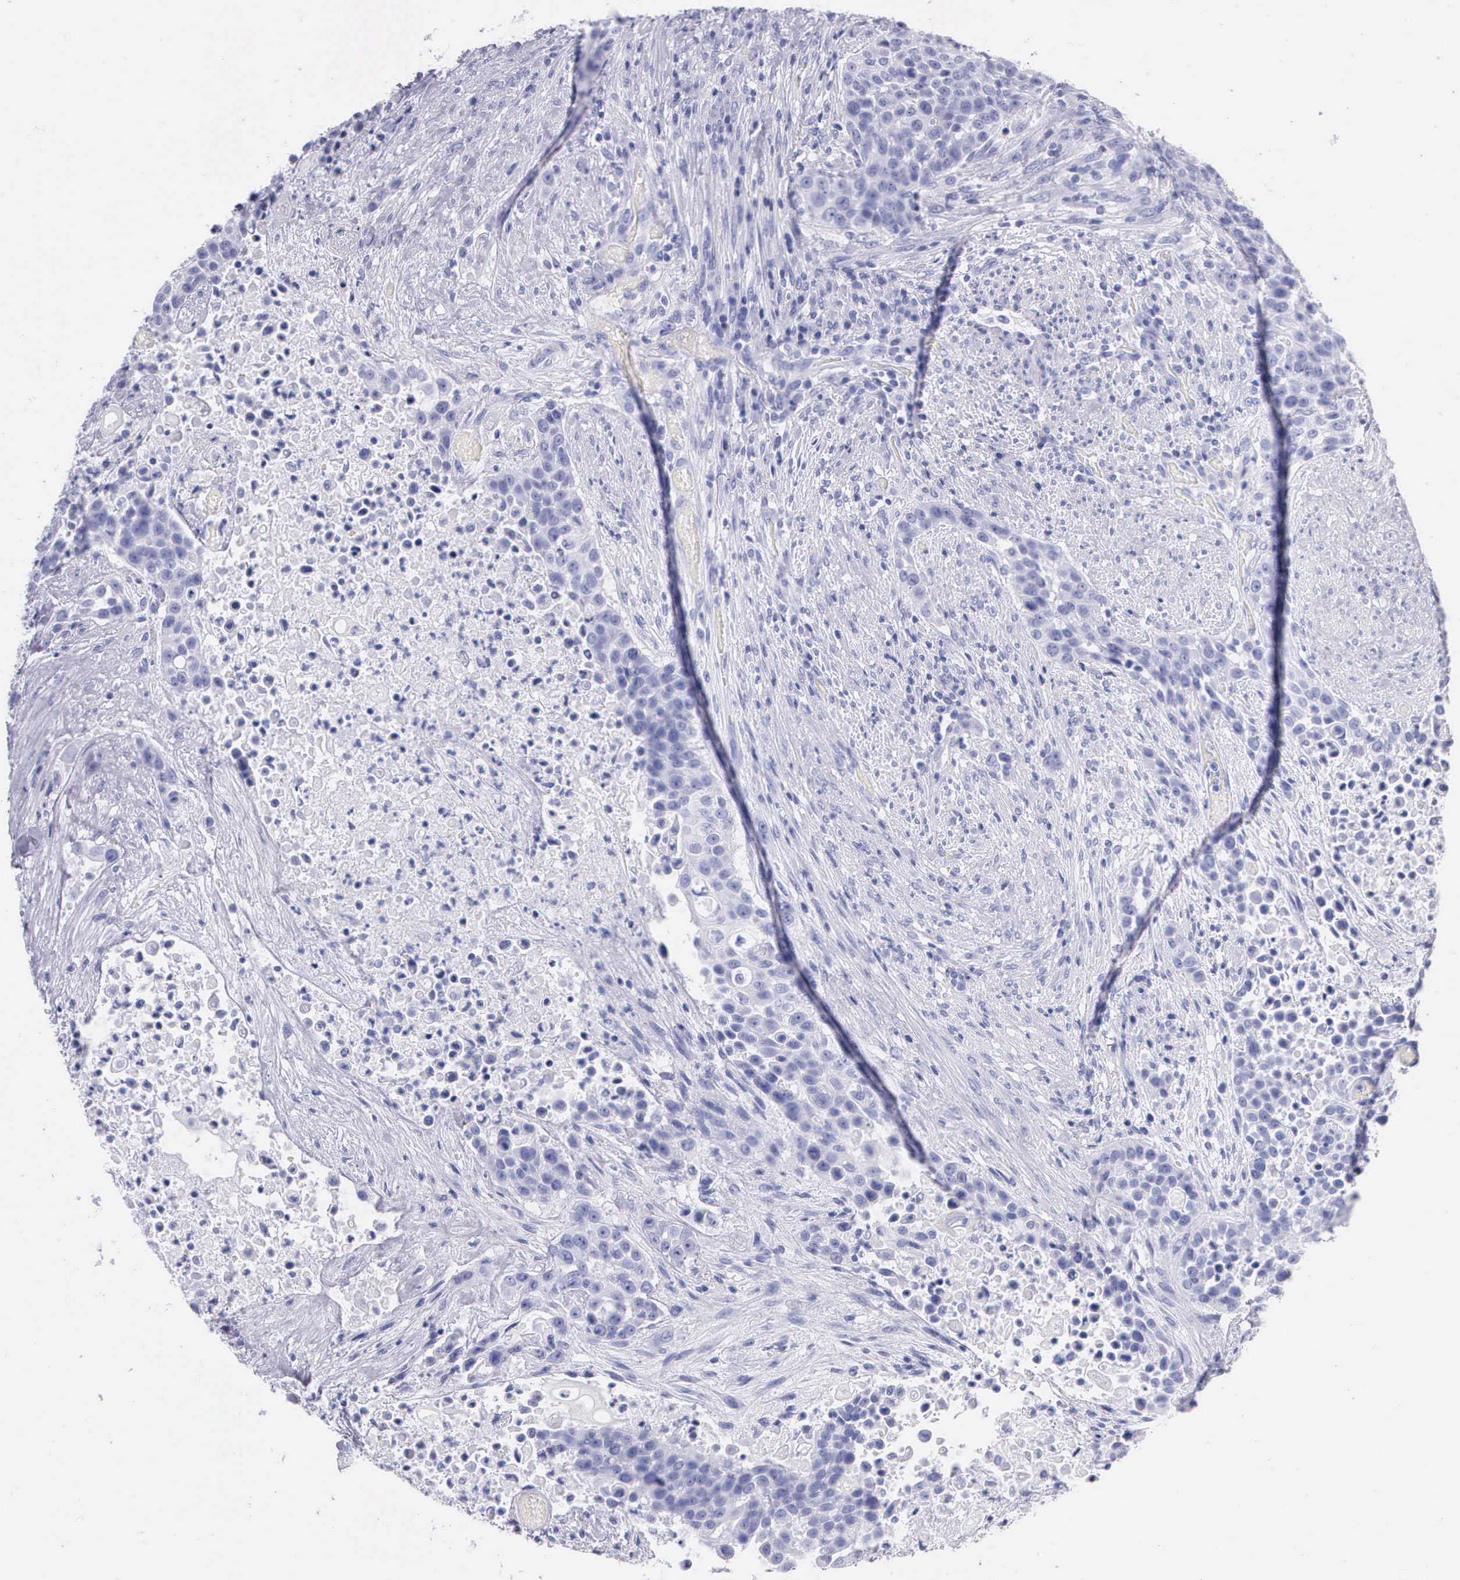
{"staining": {"intensity": "negative", "quantity": "none", "location": "none"}, "tissue": "urothelial cancer", "cell_type": "Tumor cells", "image_type": "cancer", "snomed": [{"axis": "morphology", "description": "Urothelial carcinoma, High grade"}, {"axis": "topography", "description": "Urinary bladder"}], "caption": "This is a histopathology image of immunohistochemistry staining of urothelial cancer, which shows no staining in tumor cells. The staining is performed using DAB brown chromogen with nuclei counter-stained in using hematoxylin.", "gene": "KLK3", "patient": {"sex": "male", "age": 74}}